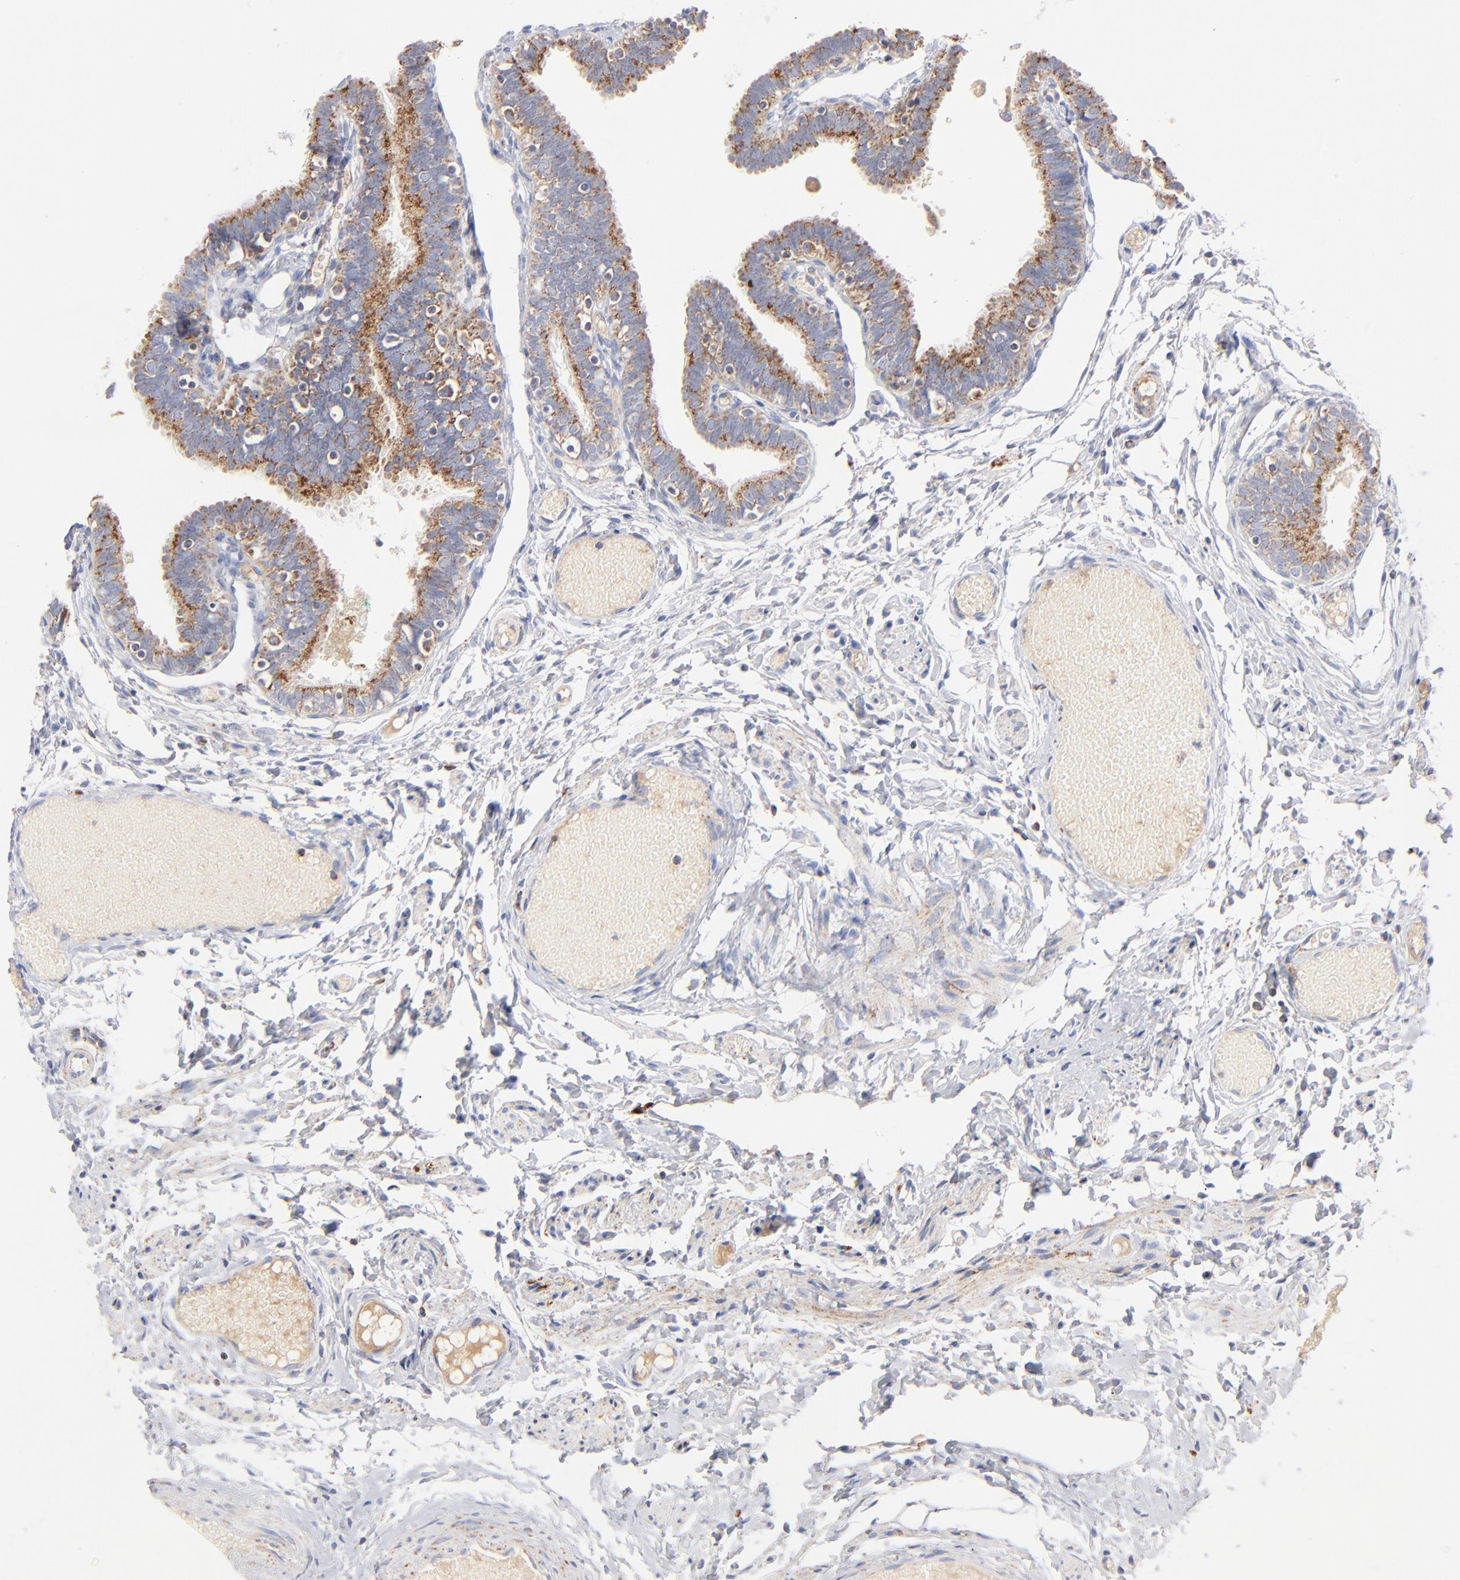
{"staining": {"intensity": "moderate", "quantity": ">75%", "location": "cytoplasmic/membranous"}, "tissue": "fallopian tube", "cell_type": "Glandular cells", "image_type": "normal", "snomed": [{"axis": "morphology", "description": "Normal tissue, NOS"}, {"axis": "topography", "description": "Fallopian tube"}], "caption": "A brown stain shows moderate cytoplasmic/membranous staining of a protein in glandular cells of benign fallopian tube.", "gene": "DLAT", "patient": {"sex": "female", "age": 46}}